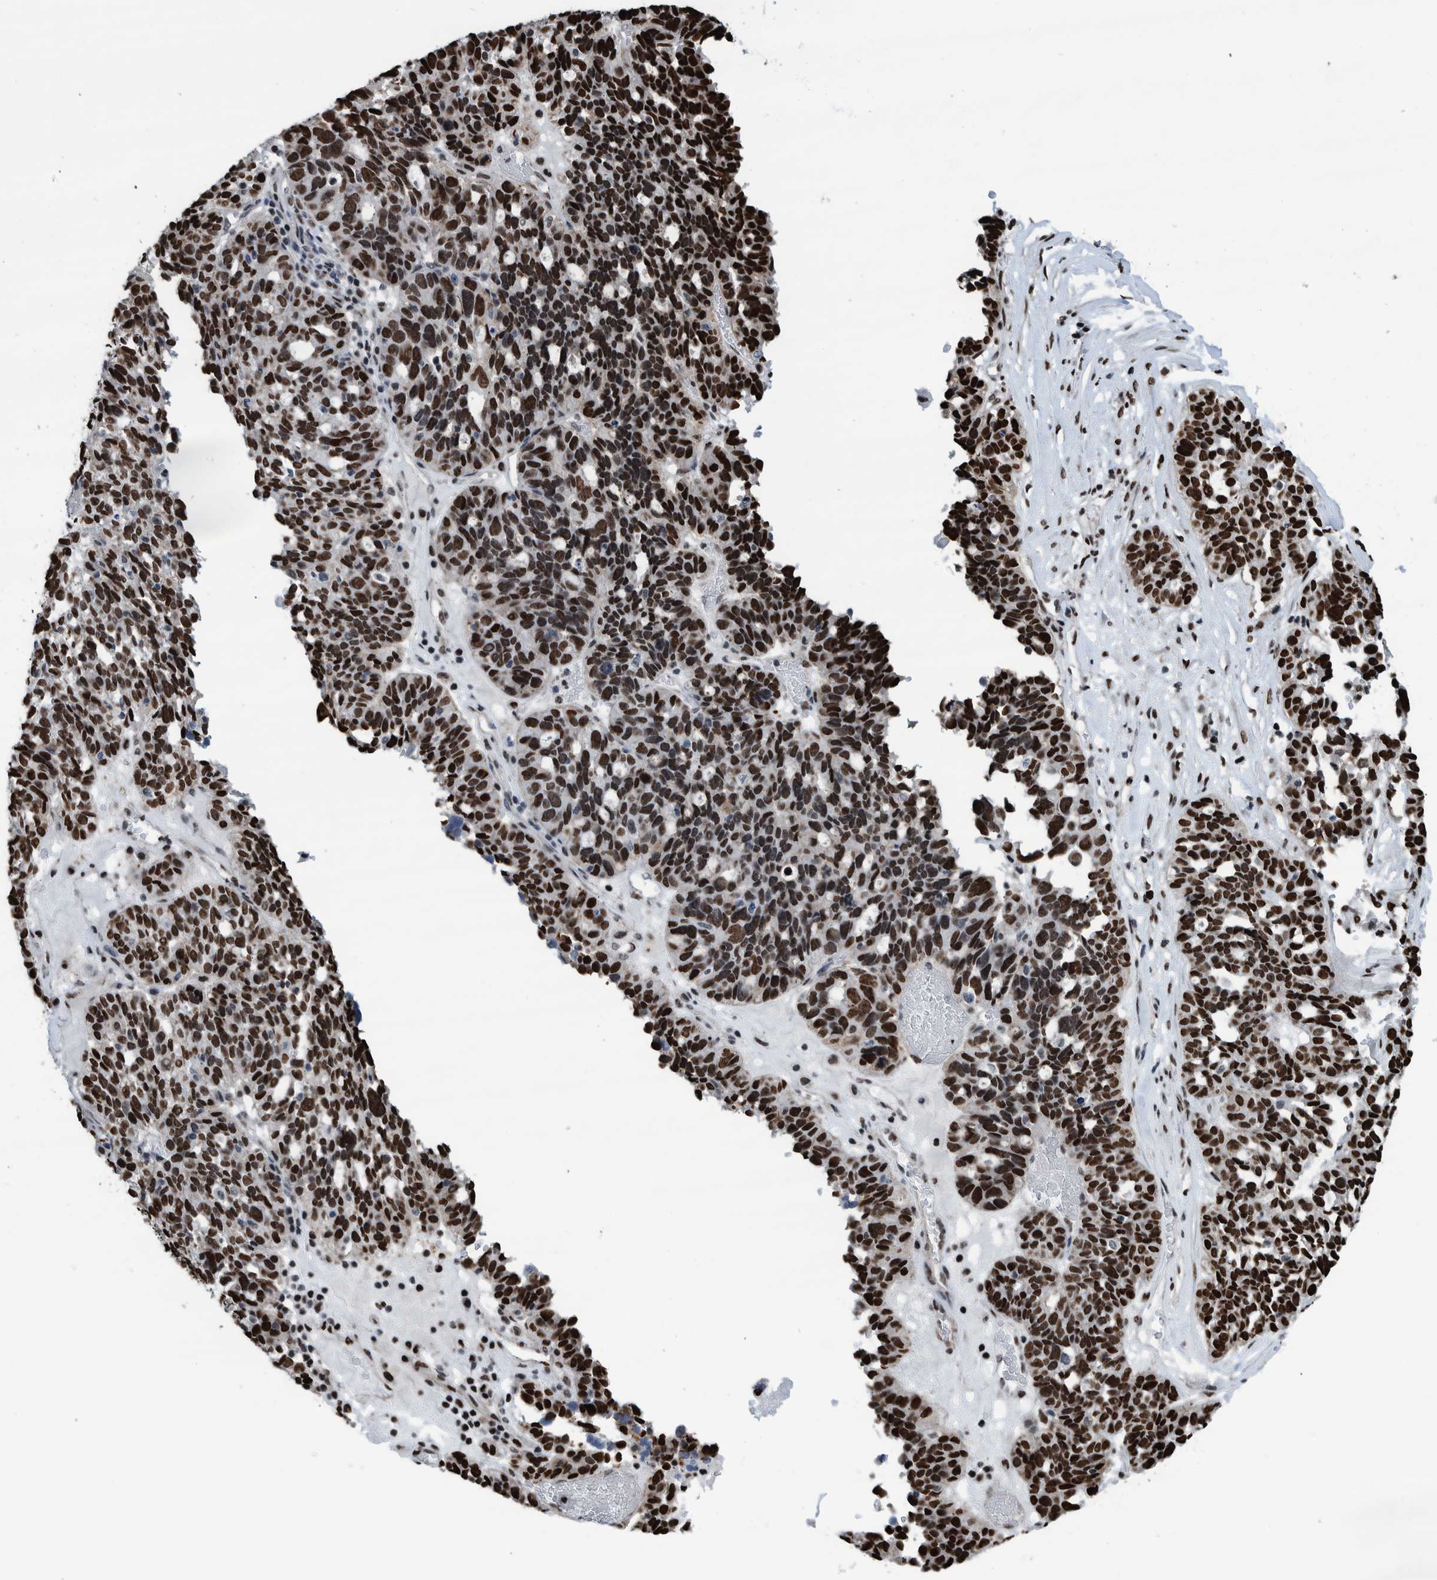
{"staining": {"intensity": "strong", "quantity": ">75%", "location": "nuclear"}, "tissue": "ovarian cancer", "cell_type": "Tumor cells", "image_type": "cancer", "snomed": [{"axis": "morphology", "description": "Cystadenocarcinoma, serous, NOS"}, {"axis": "topography", "description": "Ovary"}], "caption": "There is high levels of strong nuclear staining in tumor cells of serous cystadenocarcinoma (ovarian), as demonstrated by immunohistochemical staining (brown color).", "gene": "HEATR9", "patient": {"sex": "female", "age": 59}}